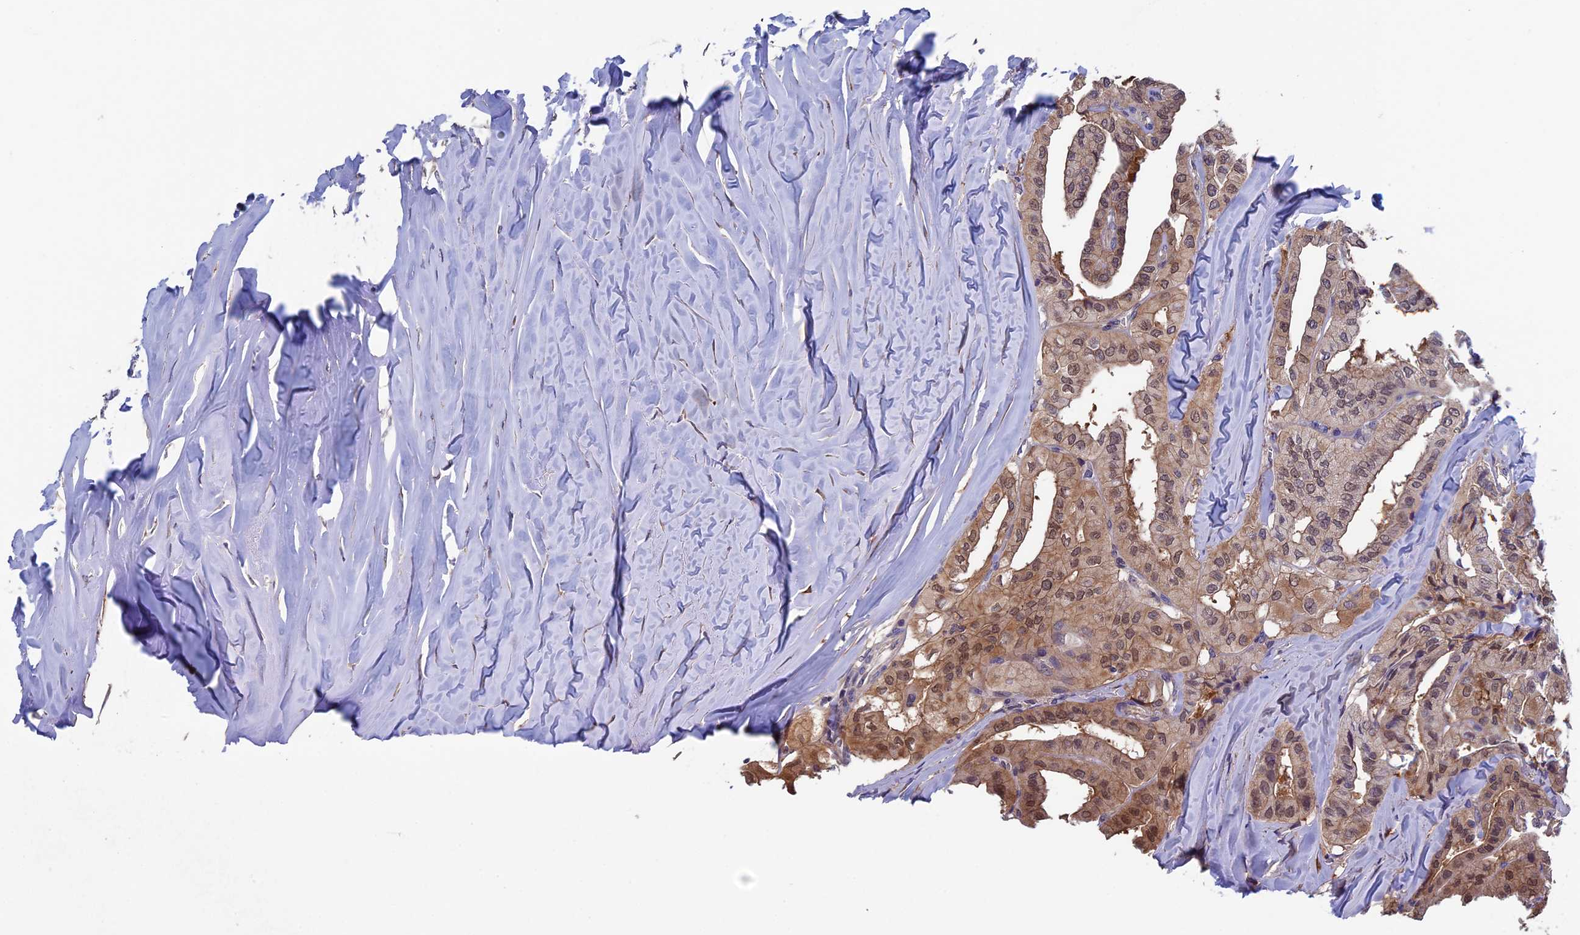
{"staining": {"intensity": "moderate", "quantity": "25%-75%", "location": "cytoplasmic/membranous,nuclear"}, "tissue": "thyroid cancer", "cell_type": "Tumor cells", "image_type": "cancer", "snomed": [{"axis": "morphology", "description": "Papillary adenocarcinoma, NOS"}, {"axis": "topography", "description": "Thyroid gland"}], "caption": "Human thyroid cancer (papillary adenocarcinoma) stained with a brown dye shows moderate cytoplasmic/membranous and nuclear positive staining in about 25%-75% of tumor cells.", "gene": "LCMT1", "patient": {"sex": "female", "age": 59}}